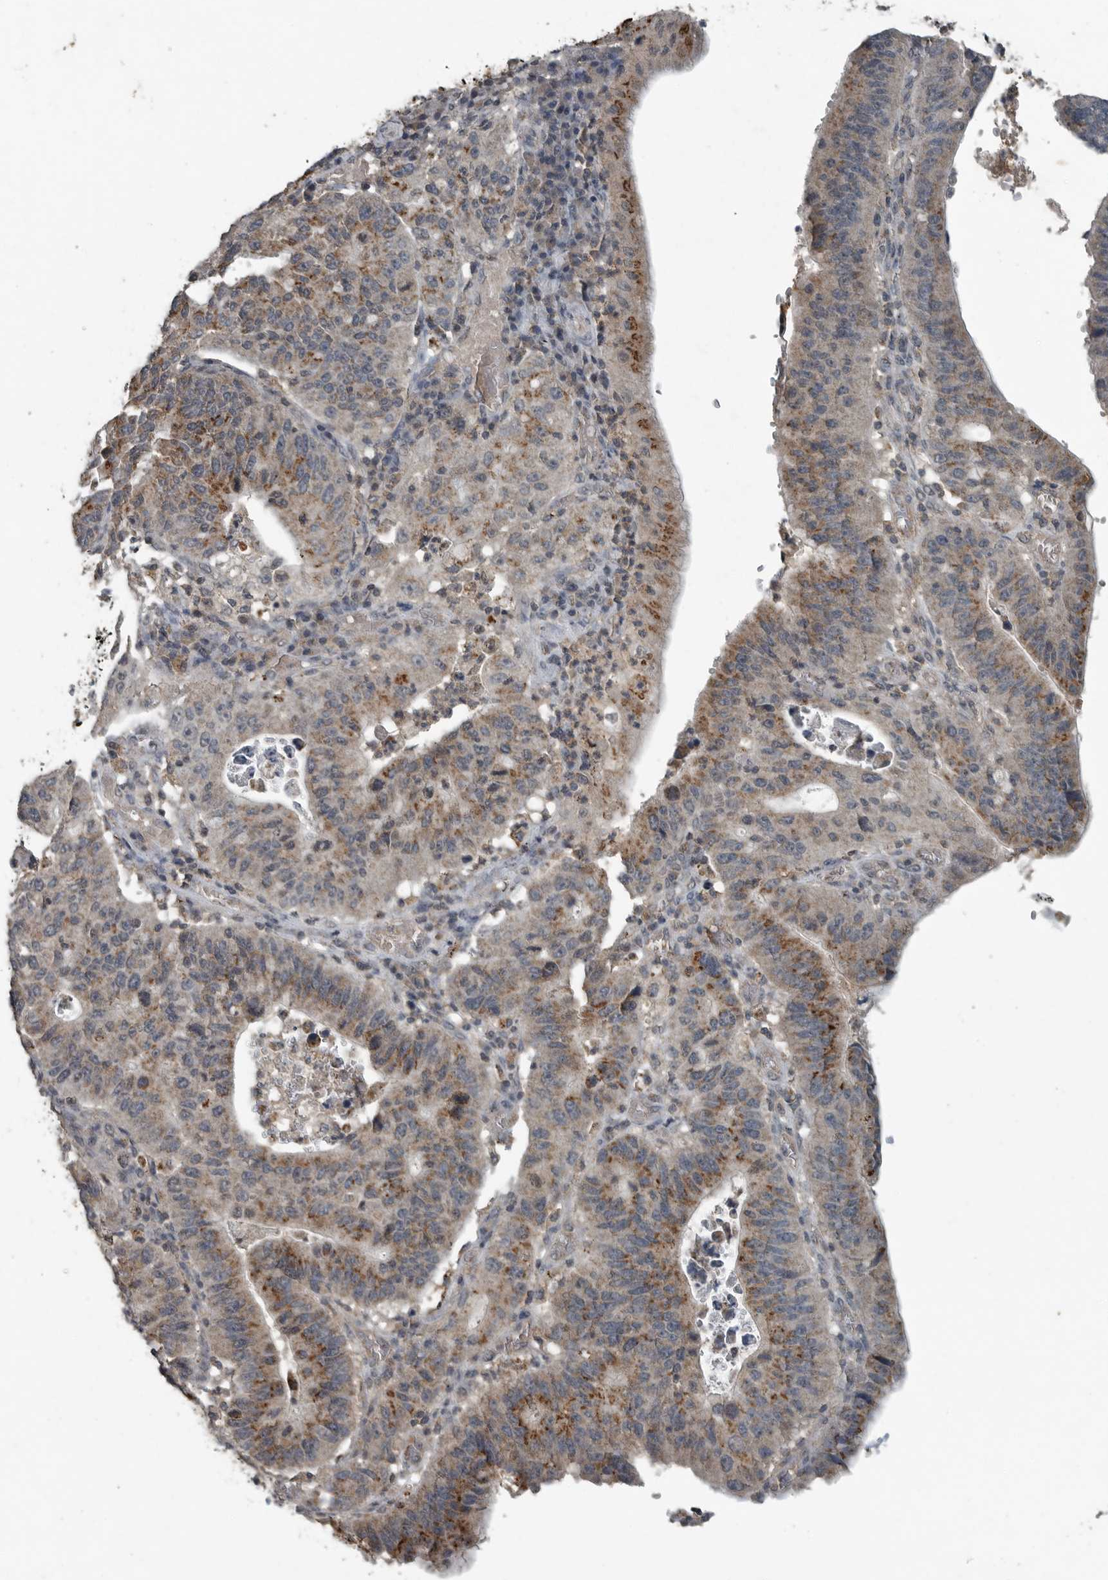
{"staining": {"intensity": "moderate", "quantity": "25%-75%", "location": "cytoplasmic/membranous"}, "tissue": "stomach cancer", "cell_type": "Tumor cells", "image_type": "cancer", "snomed": [{"axis": "morphology", "description": "Adenocarcinoma, NOS"}, {"axis": "topography", "description": "Stomach"}], "caption": "The micrograph displays immunohistochemical staining of stomach cancer (adenocarcinoma). There is moderate cytoplasmic/membranous positivity is seen in approximately 25%-75% of tumor cells.", "gene": "IL6ST", "patient": {"sex": "male", "age": 59}}